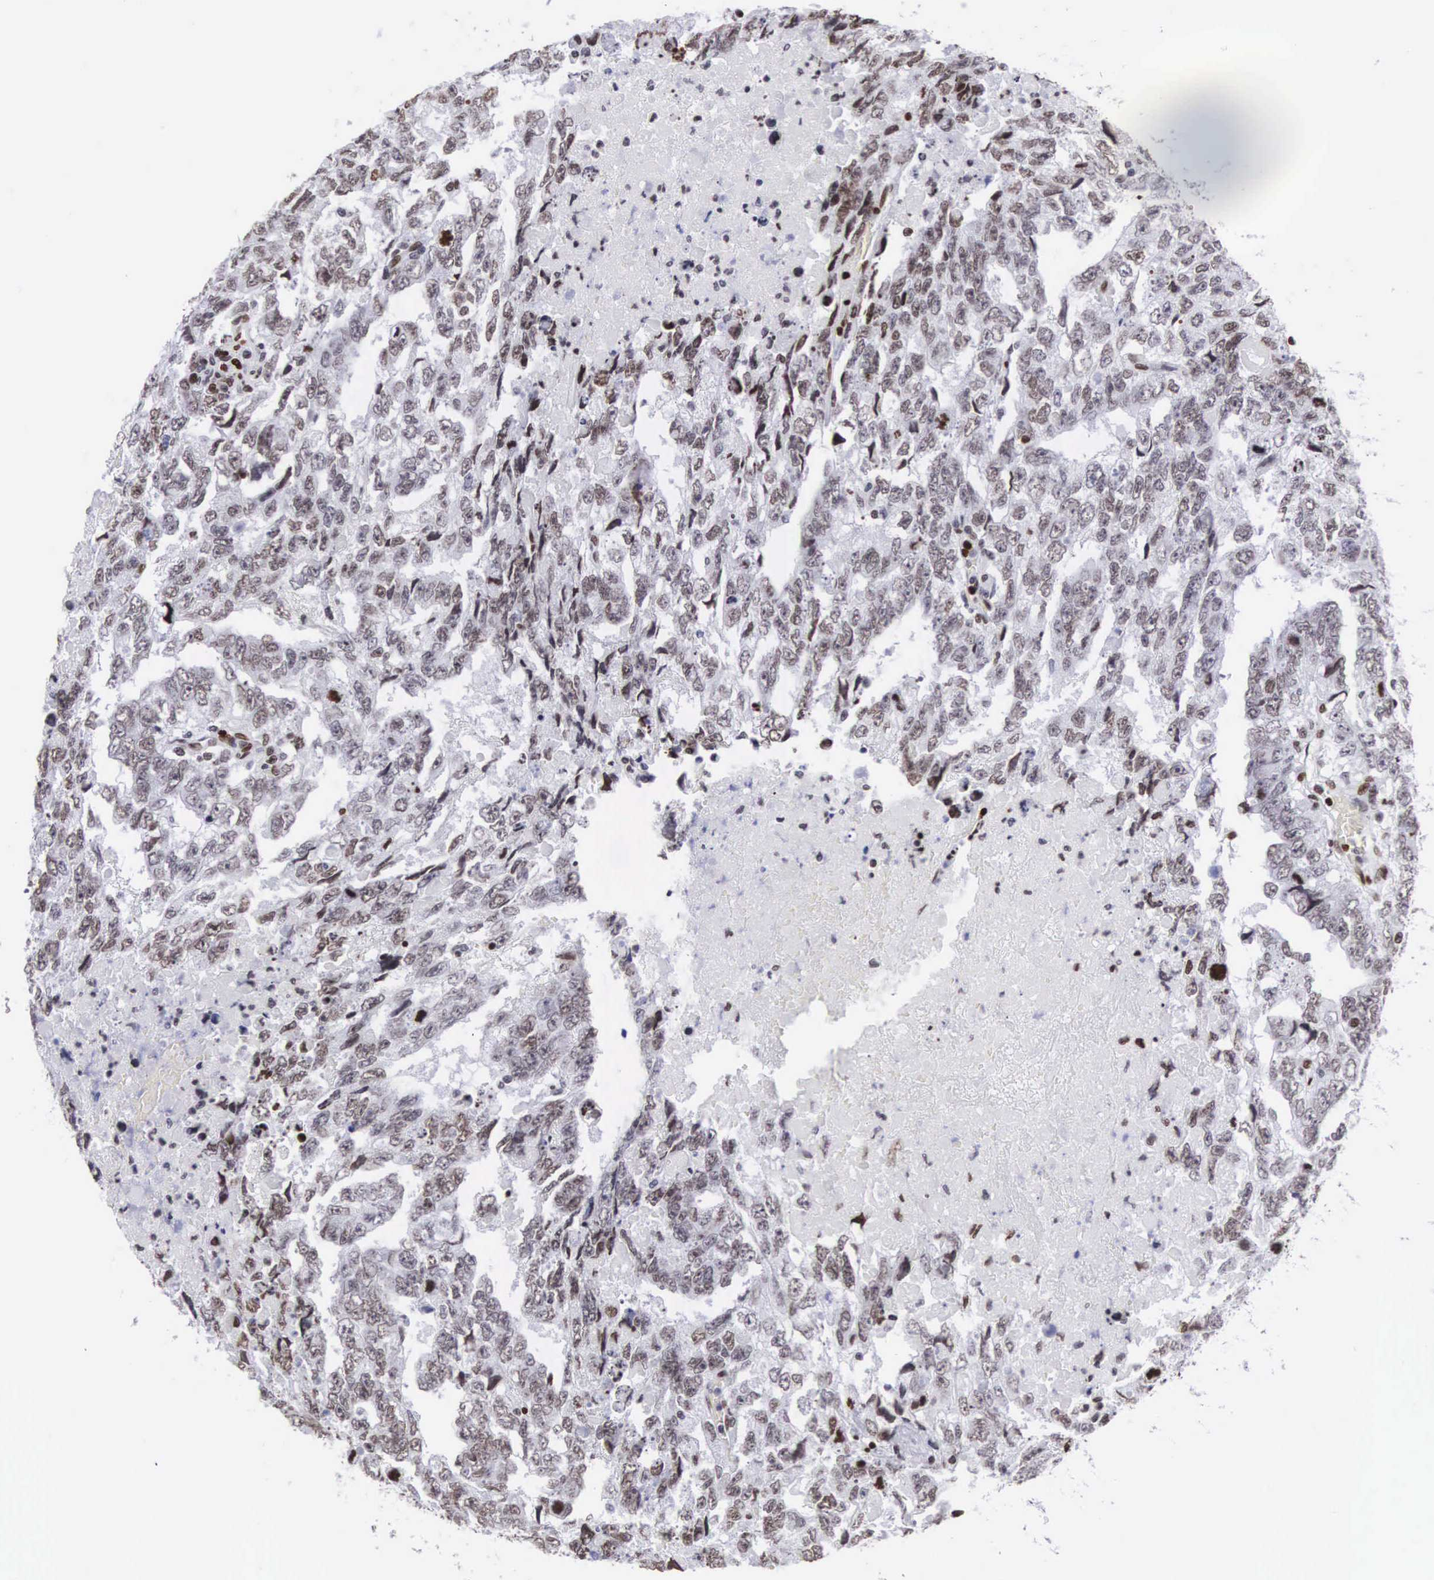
{"staining": {"intensity": "moderate", "quantity": ">75%", "location": "nuclear"}, "tissue": "testis cancer", "cell_type": "Tumor cells", "image_type": "cancer", "snomed": [{"axis": "morphology", "description": "Carcinoma, Embryonal, NOS"}, {"axis": "topography", "description": "Testis"}], "caption": "A photomicrograph of human testis cancer (embryonal carcinoma) stained for a protein demonstrates moderate nuclear brown staining in tumor cells.", "gene": "MECP2", "patient": {"sex": "male", "age": 36}}